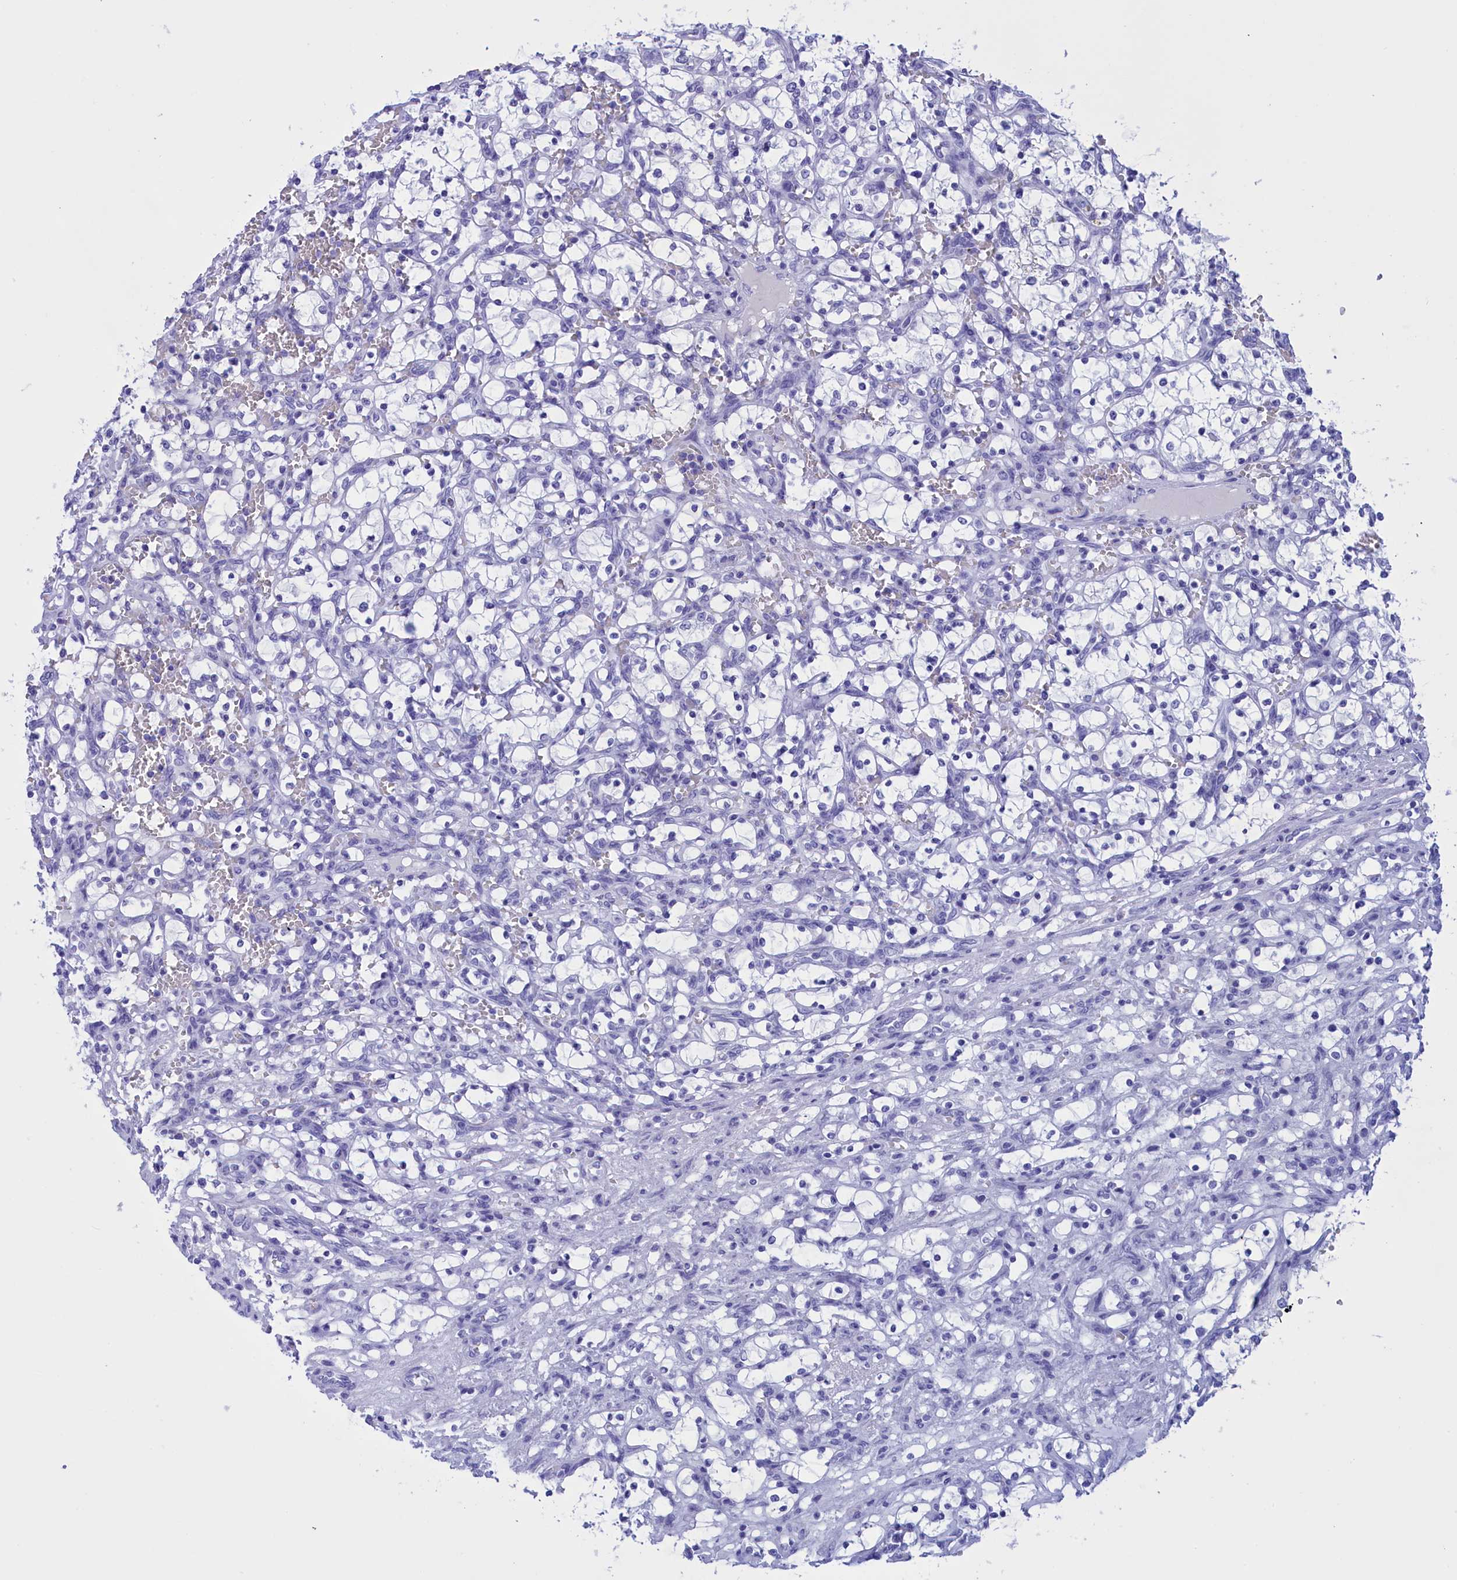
{"staining": {"intensity": "negative", "quantity": "none", "location": "none"}, "tissue": "renal cancer", "cell_type": "Tumor cells", "image_type": "cancer", "snomed": [{"axis": "morphology", "description": "Adenocarcinoma, NOS"}, {"axis": "topography", "description": "Kidney"}], "caption": "Immunohistochemical staining of human renal adenocarcinoma exhibits no significant positivity in tumor cells. (DAB immunohistochemistry (IHC) visualized using brightfield microscopy, high magnification).", "gene": "BRI3", "patient": {"sex": "female", "age": 69}}